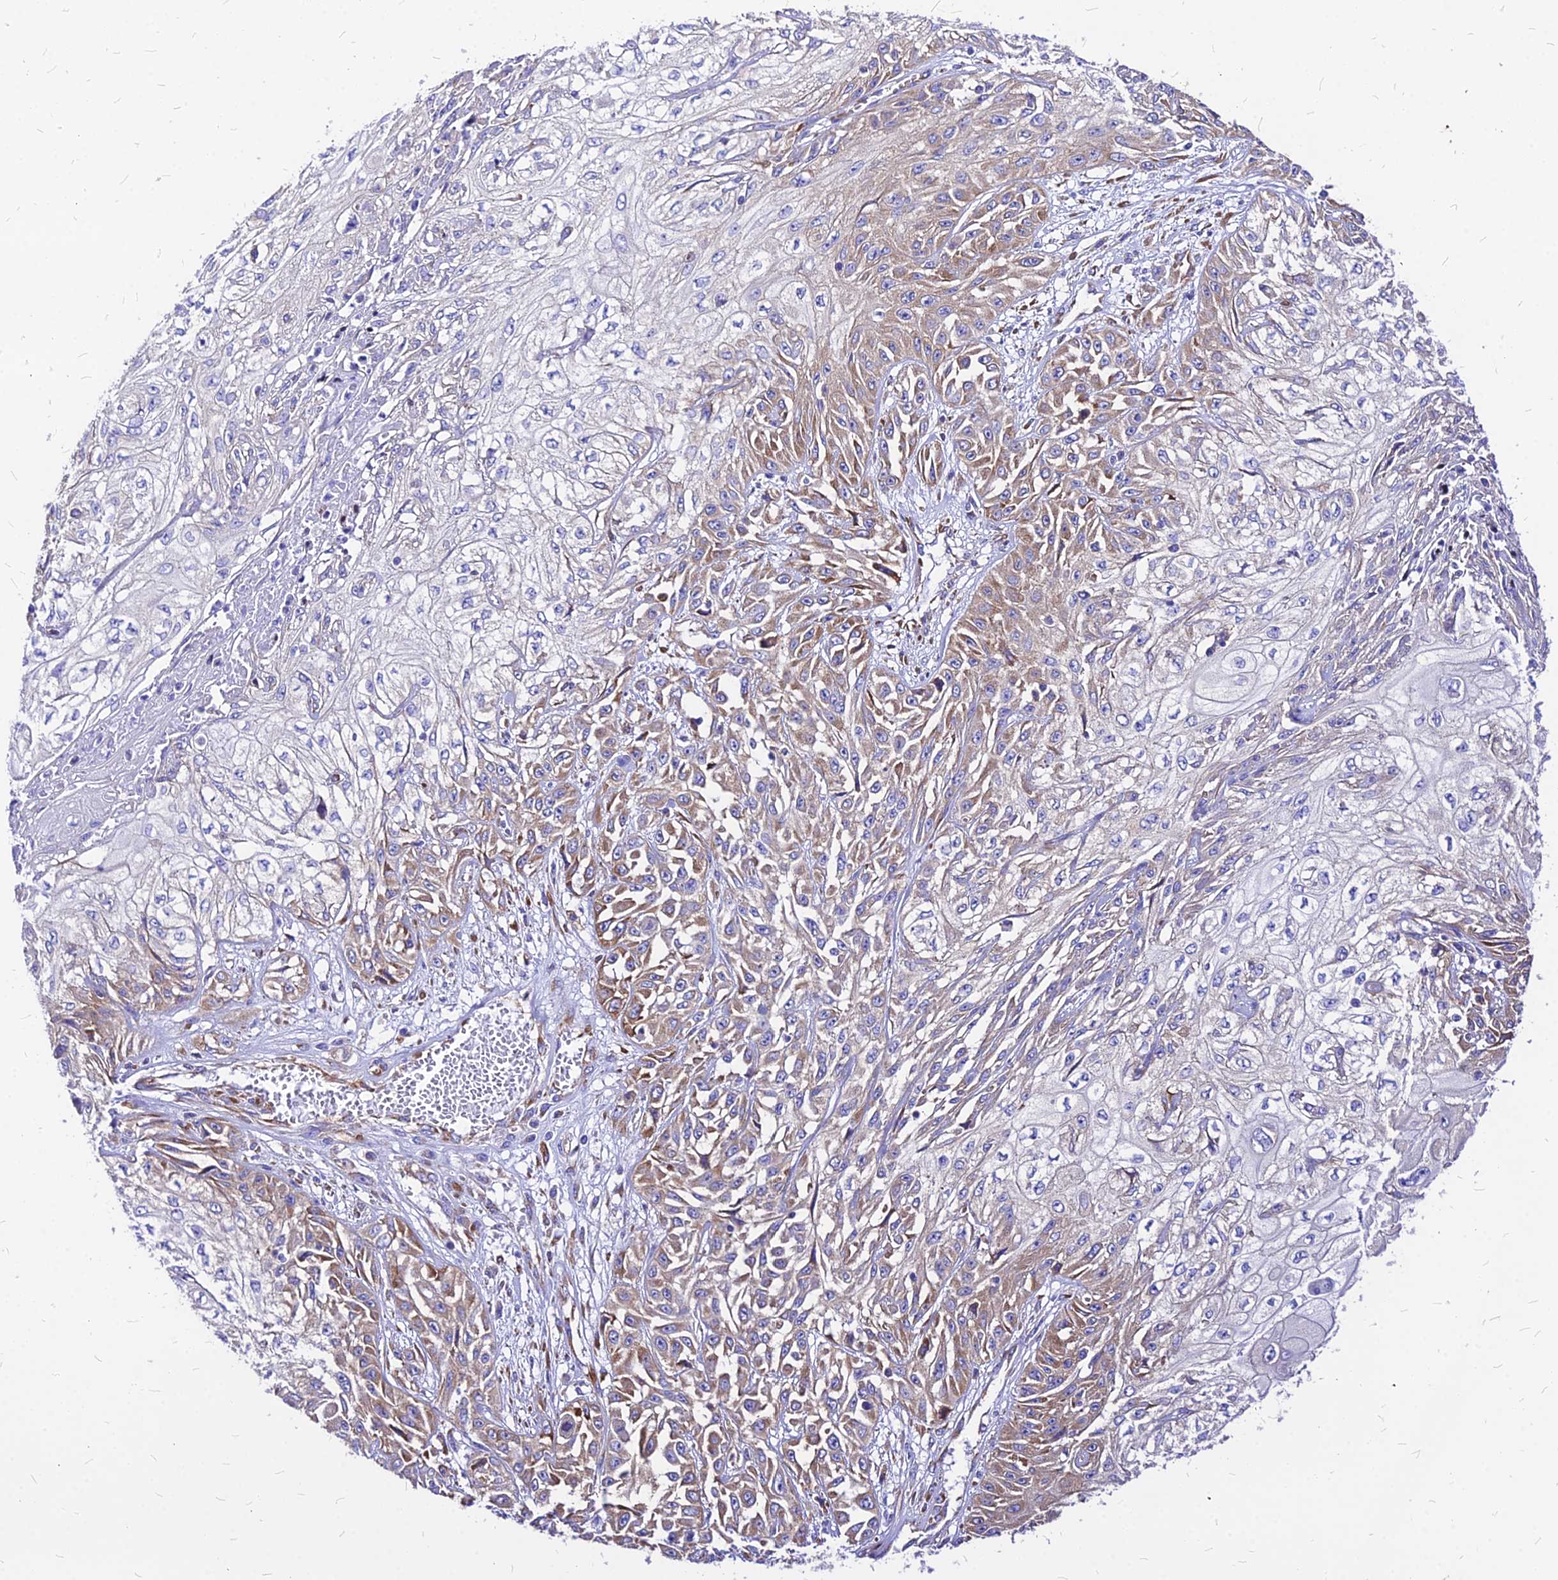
{"staining": {"intensity": "weak", "quantity": "25%-75%", "location": "cytoplasmic/membranous"}, "tissue": "skin cancer", "cell_type": "Tumor cells", "image_type": "cancer", "snomed": [{"axis": "morphology", "description": "Squamous cell carcinoma, NOS"}, {"axis": "morphology", "description": "Squamous cell carcinoma, metastatic, NOS"}, {"axis": "topography", "description": "Skin"}, {"axis": "topography", "description": "Lymph node"}], "caption": "Metastatic squamous cell carcinoma (skin) stained with immunohistochemistry (IHC) demonstrates weak cytoplasmic/membranous positivity in approximately 25%-75% of tumor cells.", "gene": "RPL19", "patient": {"sex": "male", "age": 75}}